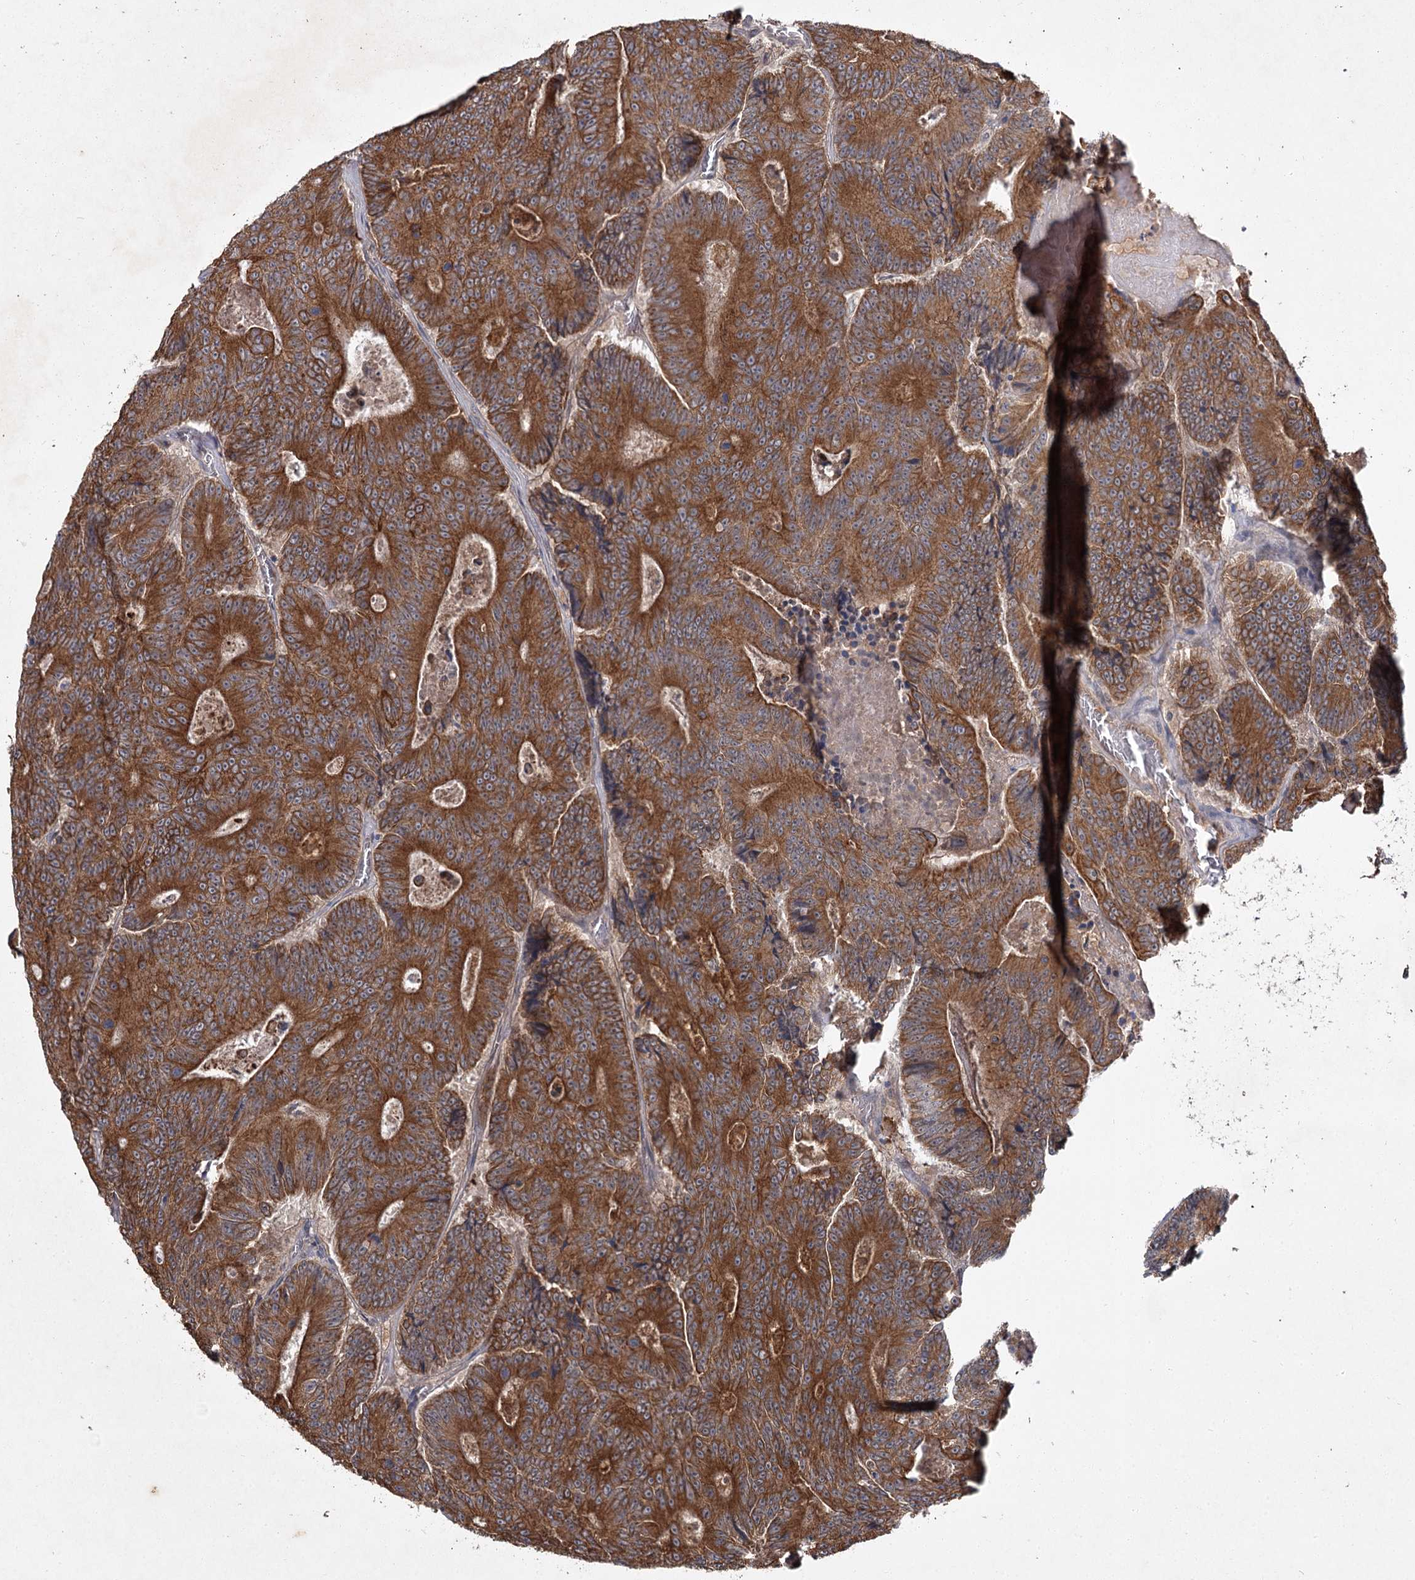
{"staining": {"intensity": "moderate", "quantity": ">75%", "location": "cytoplasmic/membranous"}, "tissue": "colorectal cancer", "cell_type": "Tumor cells", "image_type": "cancer", "snomed": [{"axis": "morphology", "description": "Adenocarcinoma, NOS"}, {"axis": "topography", "description": "Colon"}], "caption": "Human colorectal cancer (adenocarcinoma) stained for a protein (brown) shows moderate cytoplasmic/membranous positive expression in about >75% of tumor cells.", "gene": "MFN1", "patient": {"sex": "male", "age": 83}}